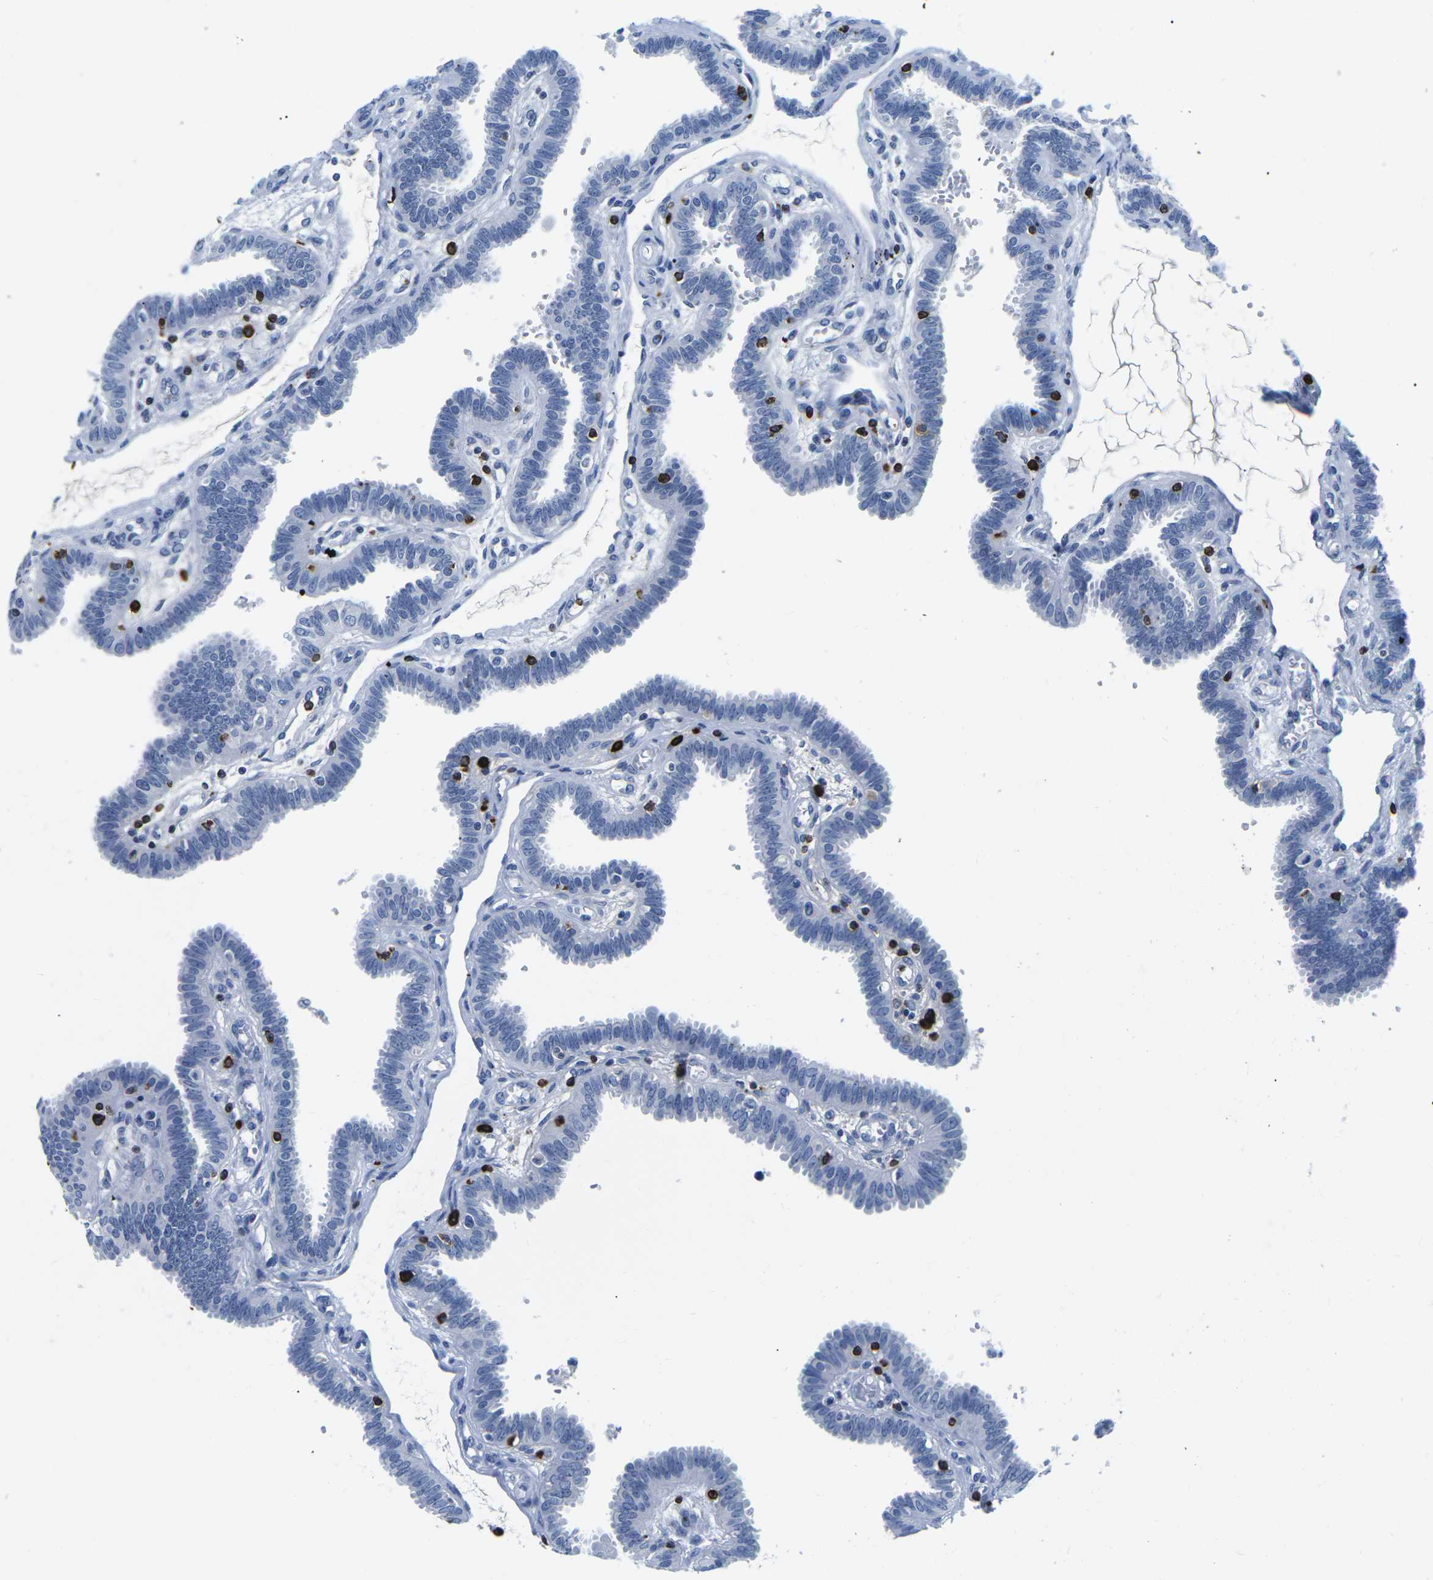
{"staining": {"intensity": "negative", "quantity": "none", "location": "none"}, "tissue": "fallopian tube", "cell_type": "Glandular cells", "image_type": "normal", "snomed": [{"axis": "morphology", "description": "Normal tissue, NOS"}, {"axis": "topography", "description": "Fallopian tube"}], "caption": "Immunohistochemistry image of normal fallopian tube stained for a protein (brown), which exhibits no staining in glandular cells. (DAB immunohistochemistry (IHC) with hematoxylin counter stain).", "gene": "CTSW", "patient": {"sex": "female", "age": 32}}